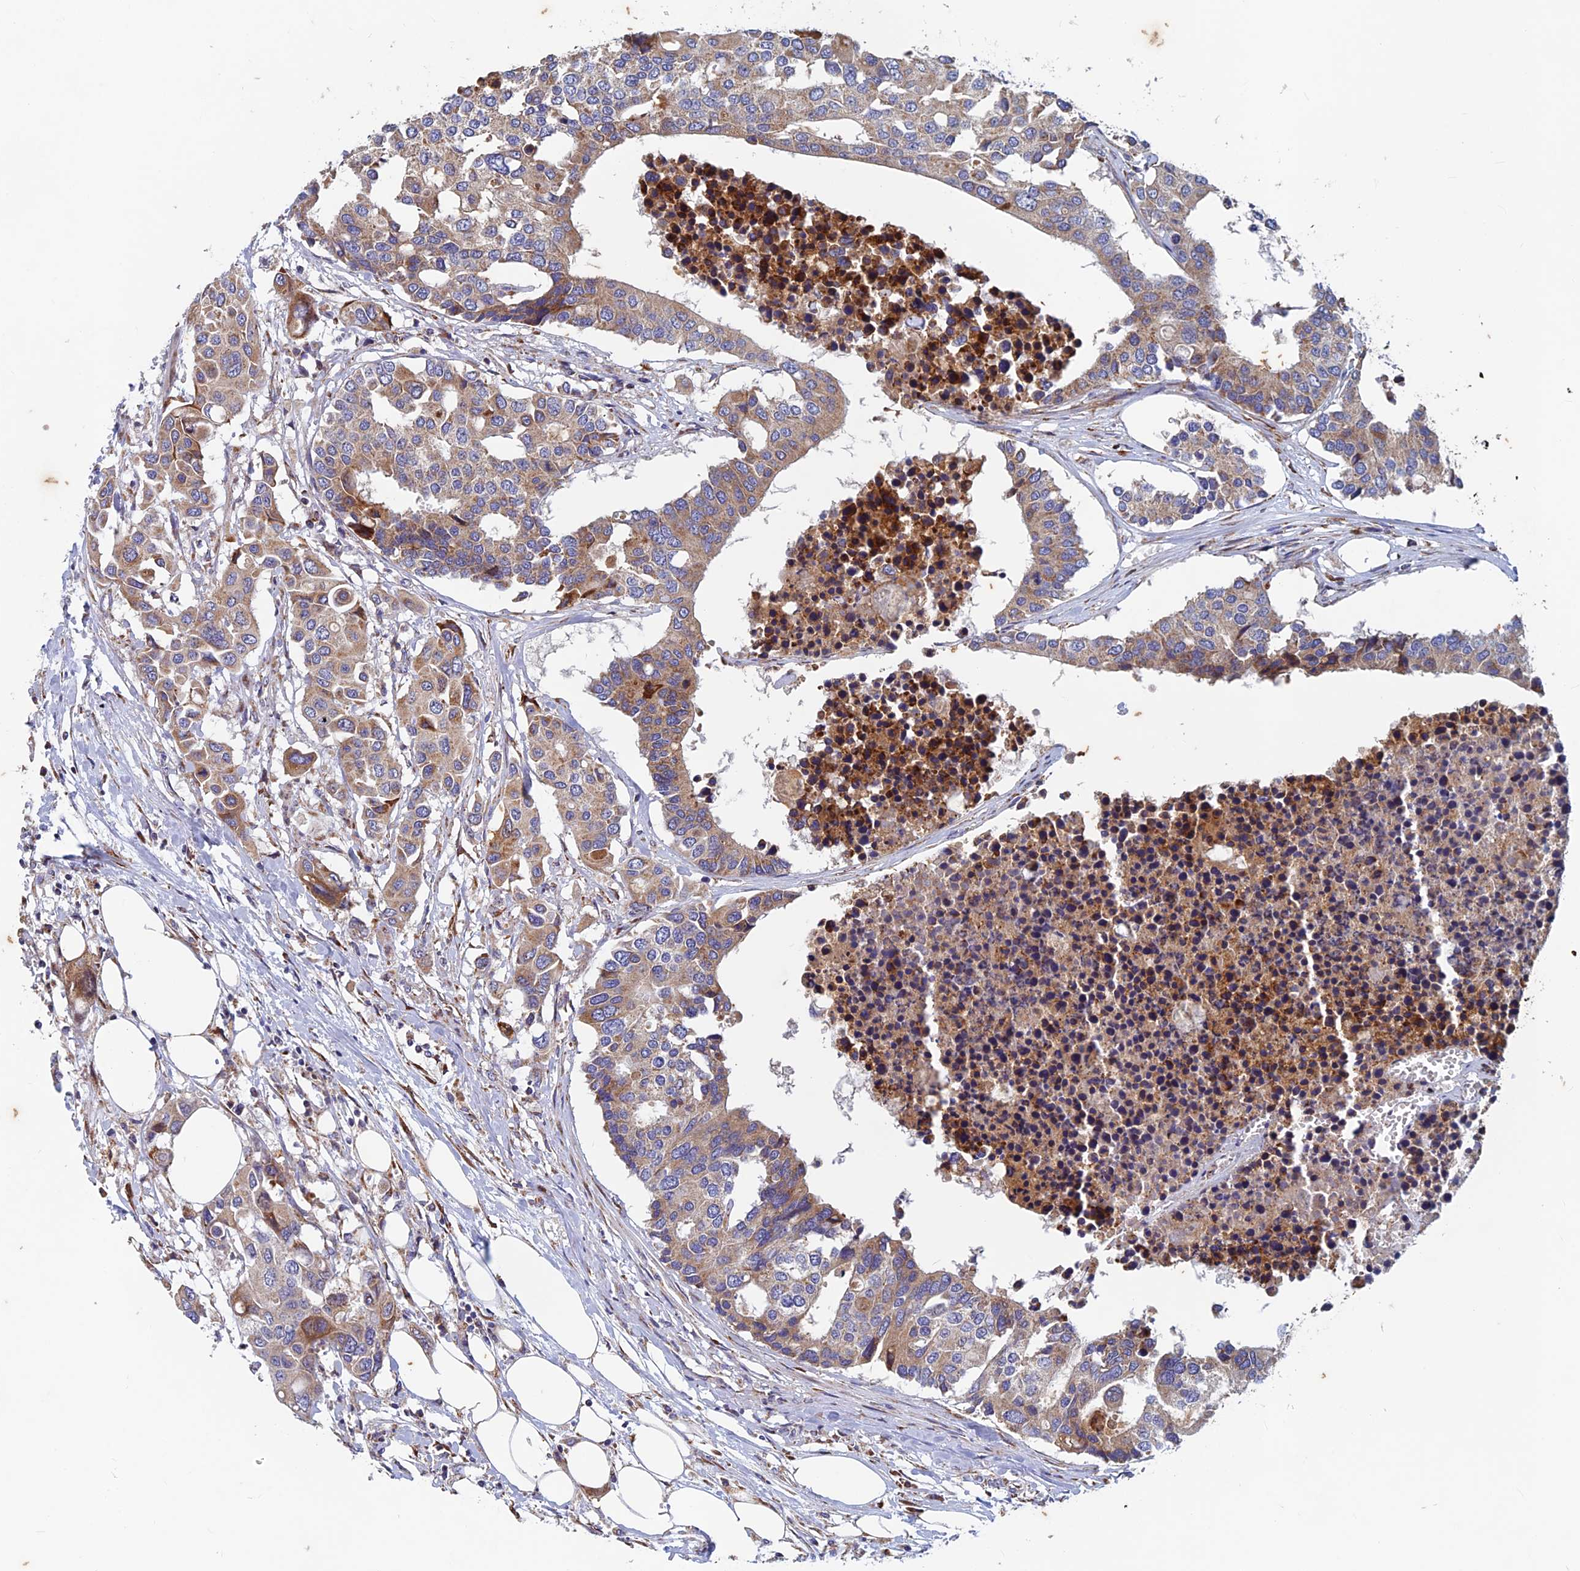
{"staining": {"intensity": "moderate", "quantity": "25%-75%", "location": "cytoplasmic/membranous"}, "tissue": "colorectal cancer", "cell_type": "Tumor cells", "image_type": "cancer", "snomed": [{"axis": "morphology", "description": "Adenocarcinoma, NOS"}, {"axis": "topography", "description": "Colon"}], "caption": "A histopathology image showing moderate cytoplasmic/membranous positivity in approximately 25%-75% of tumor cells in colorectal cancer (adenocarcinoma), as visualized by brown immunohistochemical staining.", "gene": "AP4S1", "patient": {"sex": "male", "age": 77}}